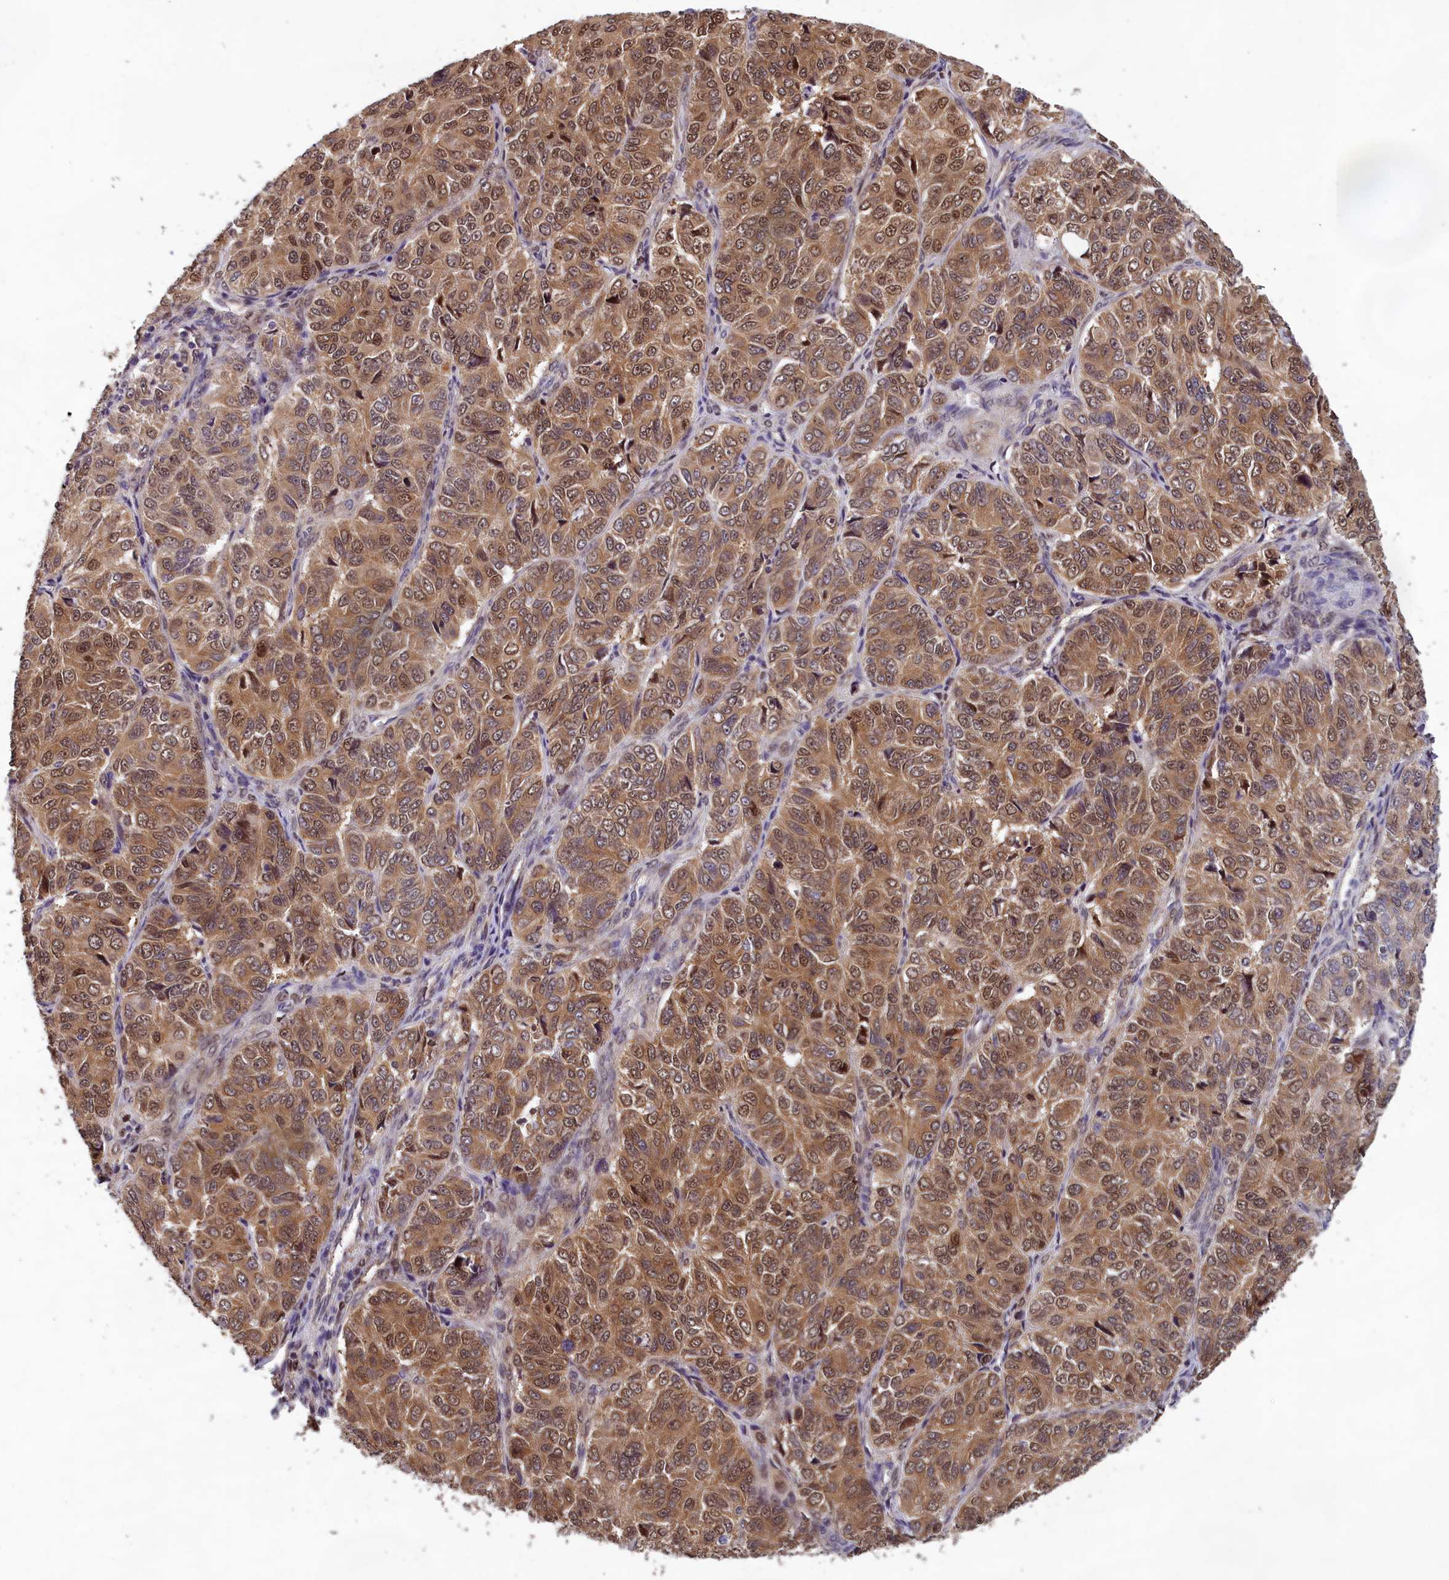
{"staining": {"intensity": "moderate", "quantity": ">75%", "location": "cytoplasmic/membranous,nuclear"}, "tissue": "ovarian cancer", "cell_type": "Tumor cells", "image_type": "cancer", "snomed": [{"axis": "morphology", "description": "Carcinoma, endometroid"}, {"axis": "topography", "description": "Ovary"}], "caption": "Immunohistochemistry (DAB (3,3'-diaminobenzidine)) staining of ovarian endometroid carcinoma shows moderate cytoplasmic/membranous and nuclear protein expression in approximately >75% of tumor cells.", "gene": "CCDC15", "patient": {"sex": "female", "age": 51}}